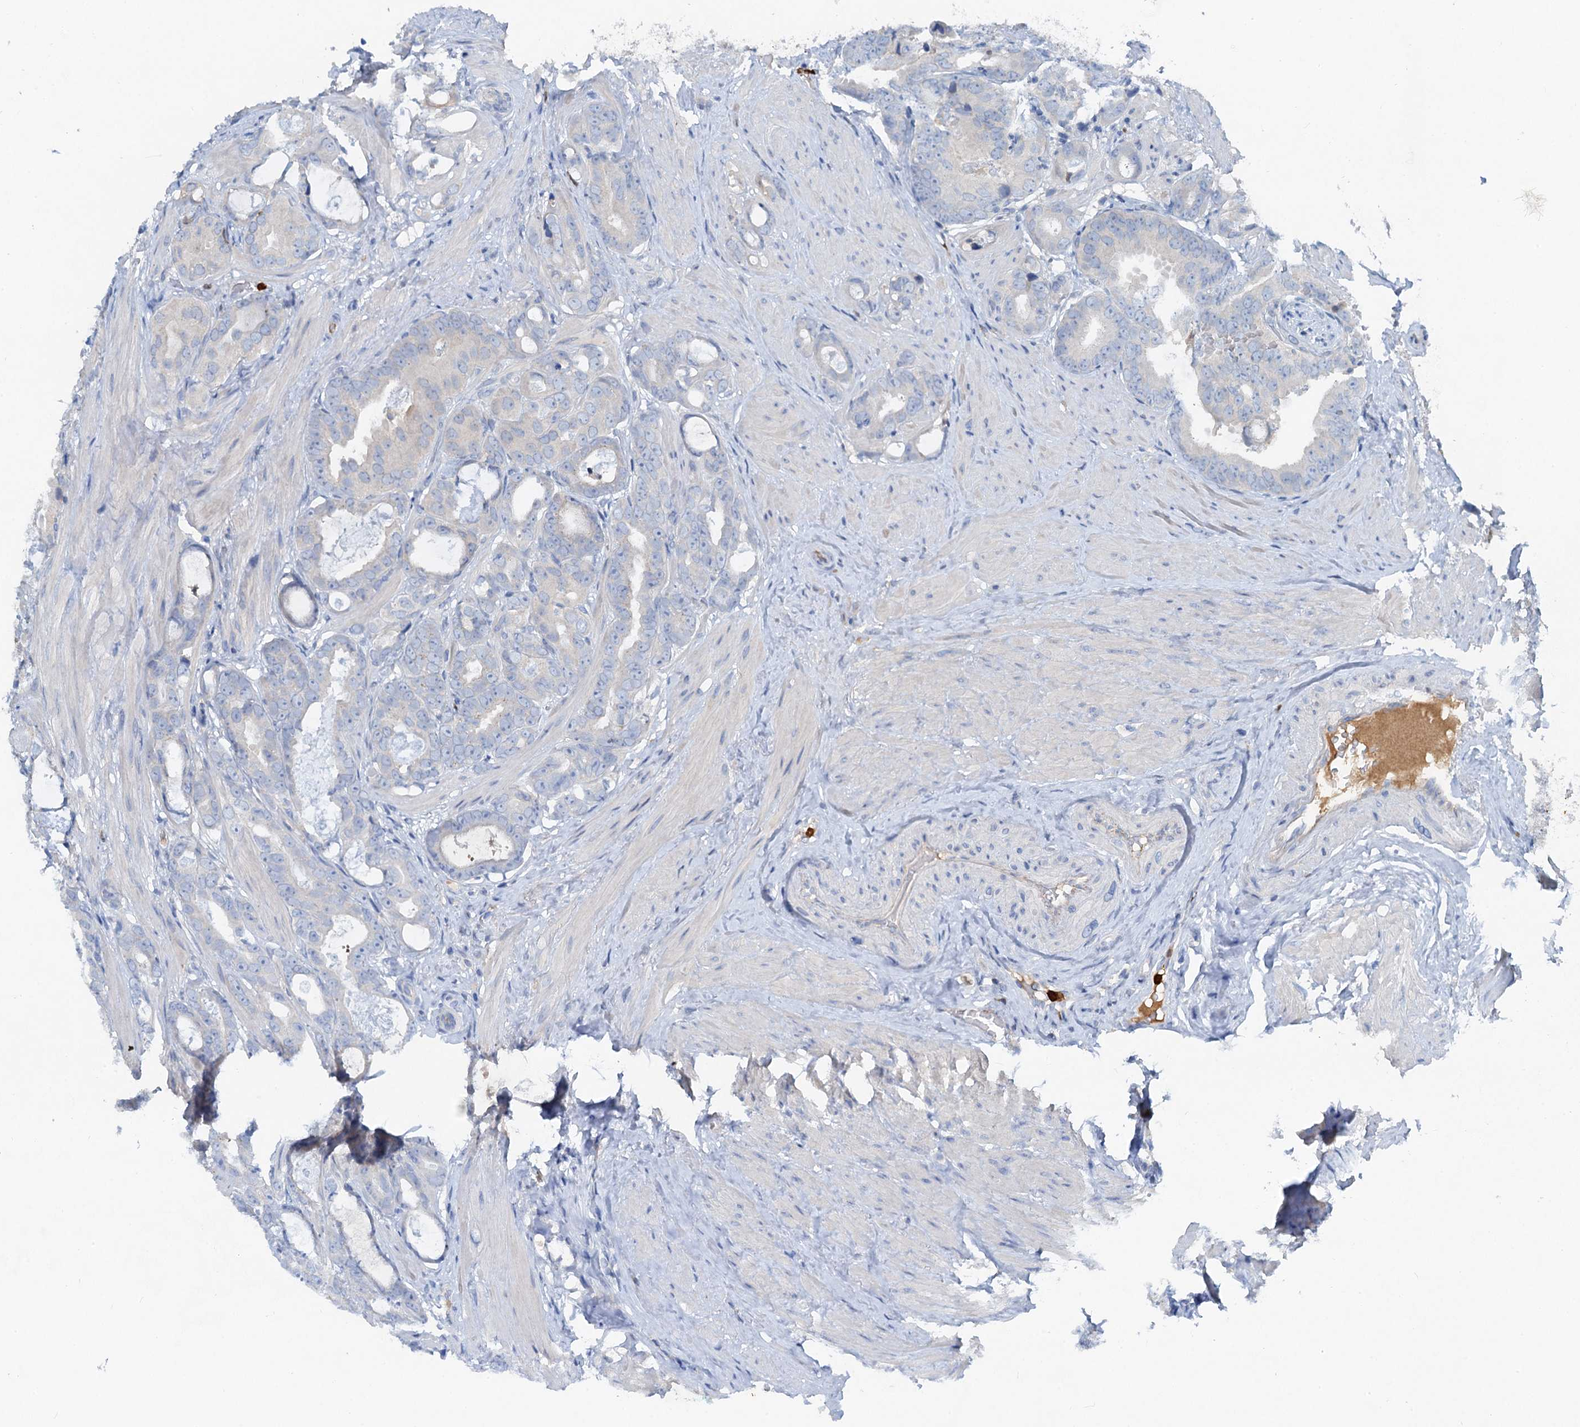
{"staining": {"intensity": "negative", "quantity": "none", "location": "none"}, "tissue": "prostate cancer", "cell_type": "Tumor cells", "image_type": "cancer", "snomed": [{"axis": "morphology", "description": "Adenocarcinoma, Low grade"}, {"axis": "topography", "description": "Prostate"}], "caption": "This histopathology image is of low-grade adenocarcinoma (prostate) stained with immunohistochemistry (IHC) to label a protein in brown with the nuclei are counter-stained blue. There is no positivity in tumor cells.", "gene": "OTOA", "patient": {"sex": "male", "age": 71}}